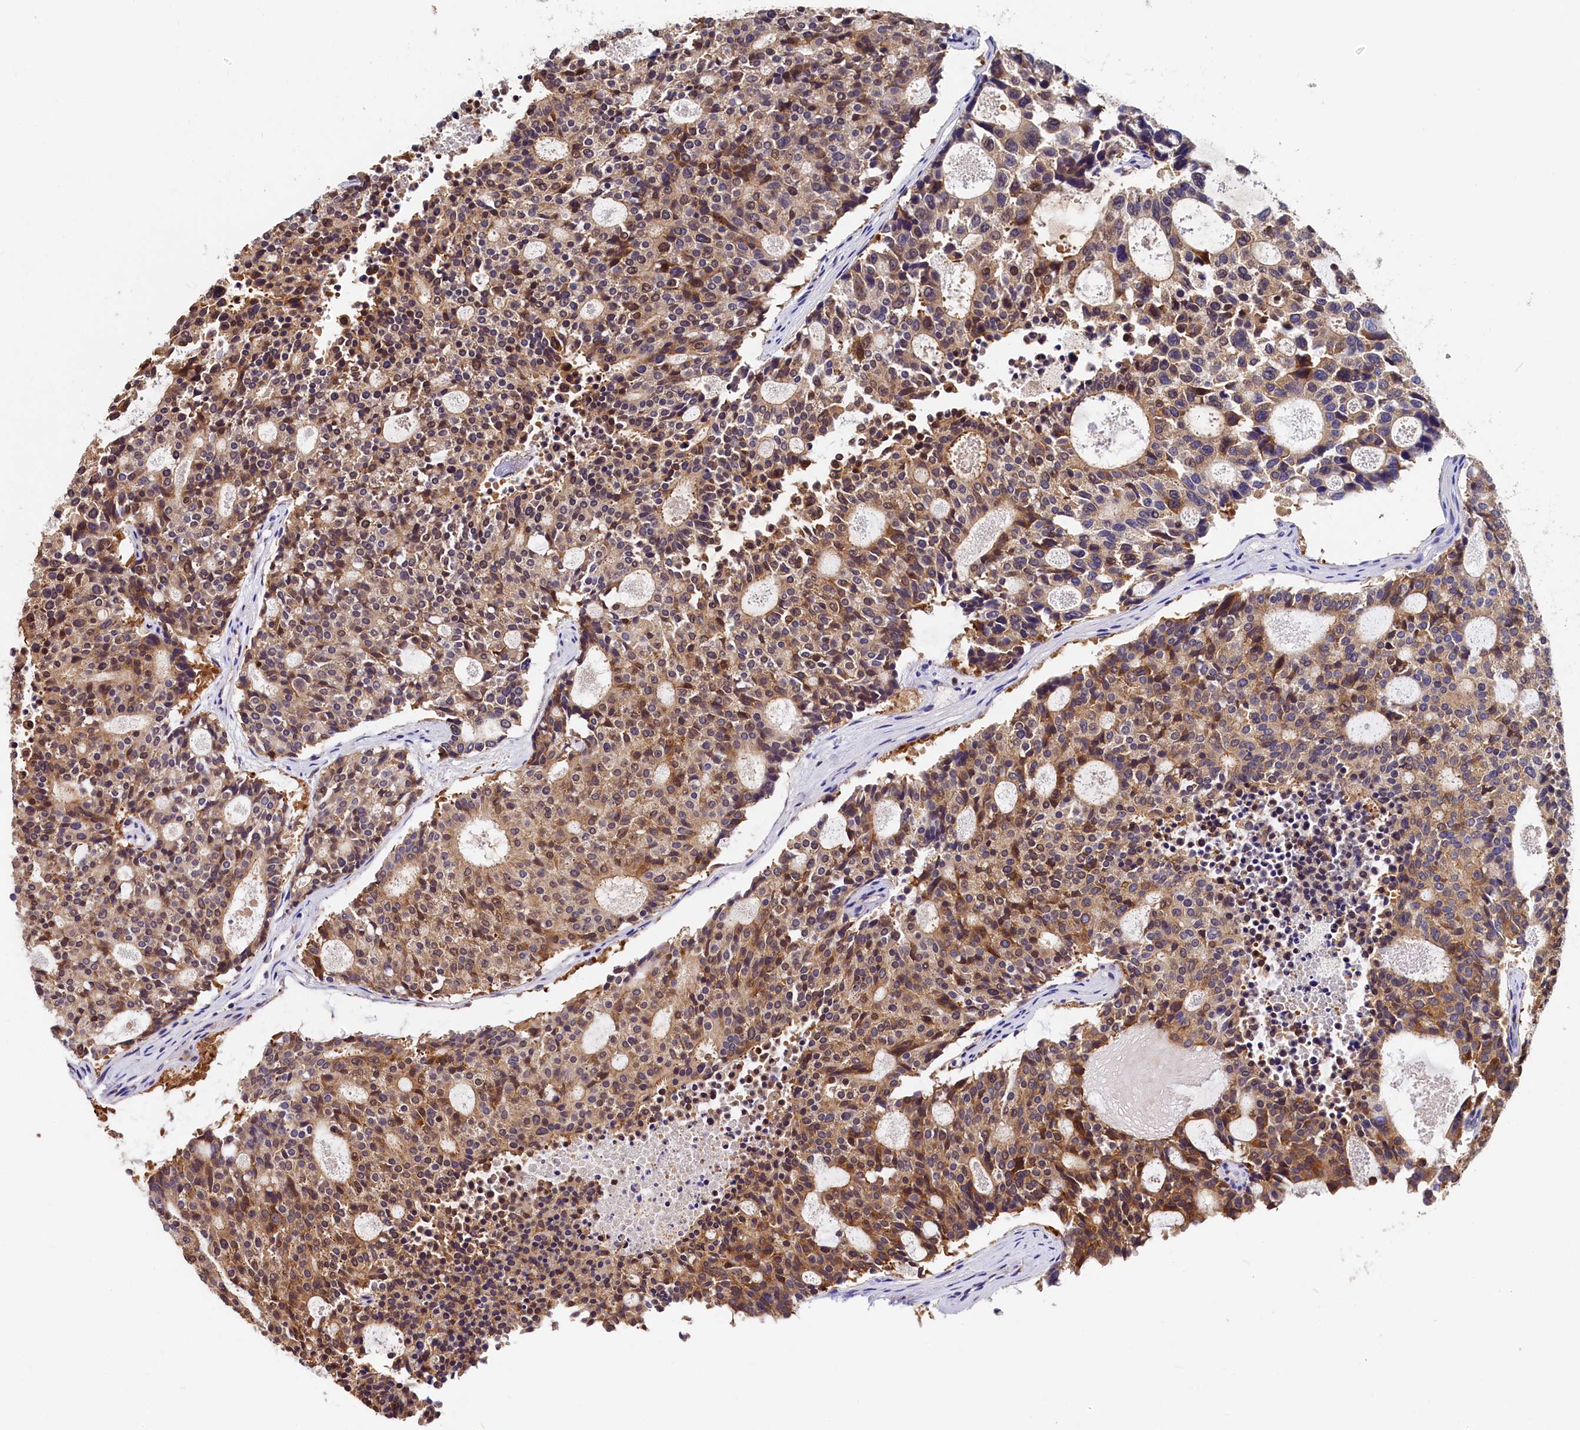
{"staining": {"intensity": "moderate", "quantity": ">75%", "location": "cytoplasmic/membranous"}, "tissue": "carcinoid", "cell_type": "Tumor cells", "image_type": "cancer", "snomed": [{"axis": "morphology", "description": "Carcinoid, malignant, NOS"}, {"axis": "topography", "description": "Pancreas"}], "caption": "About >75% of tumor cells in malignant carcinoid display moderate cytoplasmic/membranous protein expression as visualized by brown immunohistochemical staining.", "gene": "EPS8L2", "patient": {"sex": "female", "age": 54}}